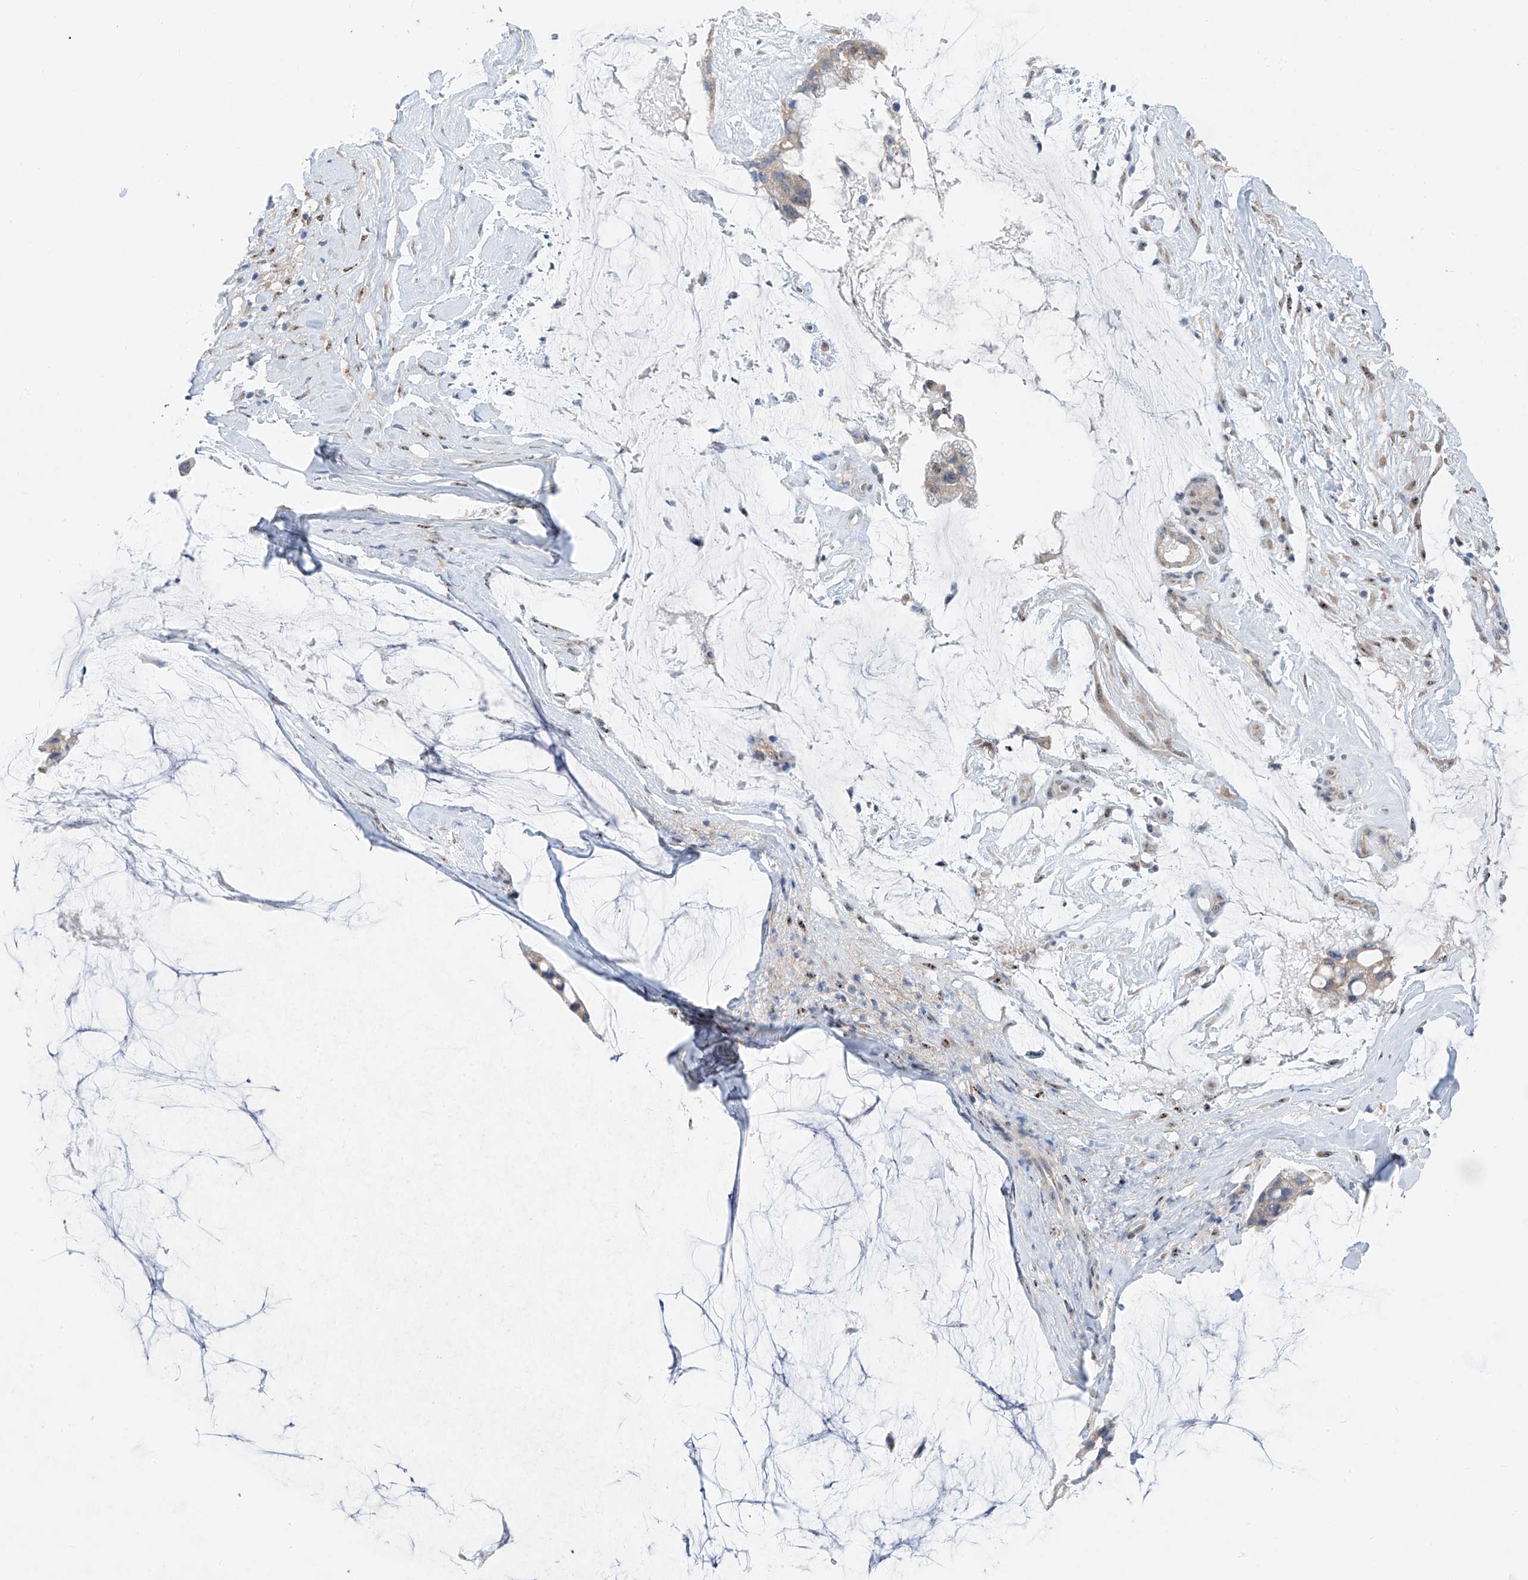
{"staining": {"intensity": "weak", "quantity": ">75%", "location": "cytoplasmic/membranous"}, "tissue": "ovarian cancer", "cell_type": "Tumor cells", "image_type": "cancer", "snomed": [{"axis": "morphology", "description": "Cystadenocarcinoma, mucinous, NOS"}, {"axis": "topography", "description": "Ovary"}], "caption": "There is low levels of weak cytoplasmic/membranous staining in tumor cells of mucinous cystadenocarcinoma (ovarian), as demonstrated by immunohistochemical staining (brown color).", "gene": "RPL4", "patient": {"sex": "female", "age": 39}}